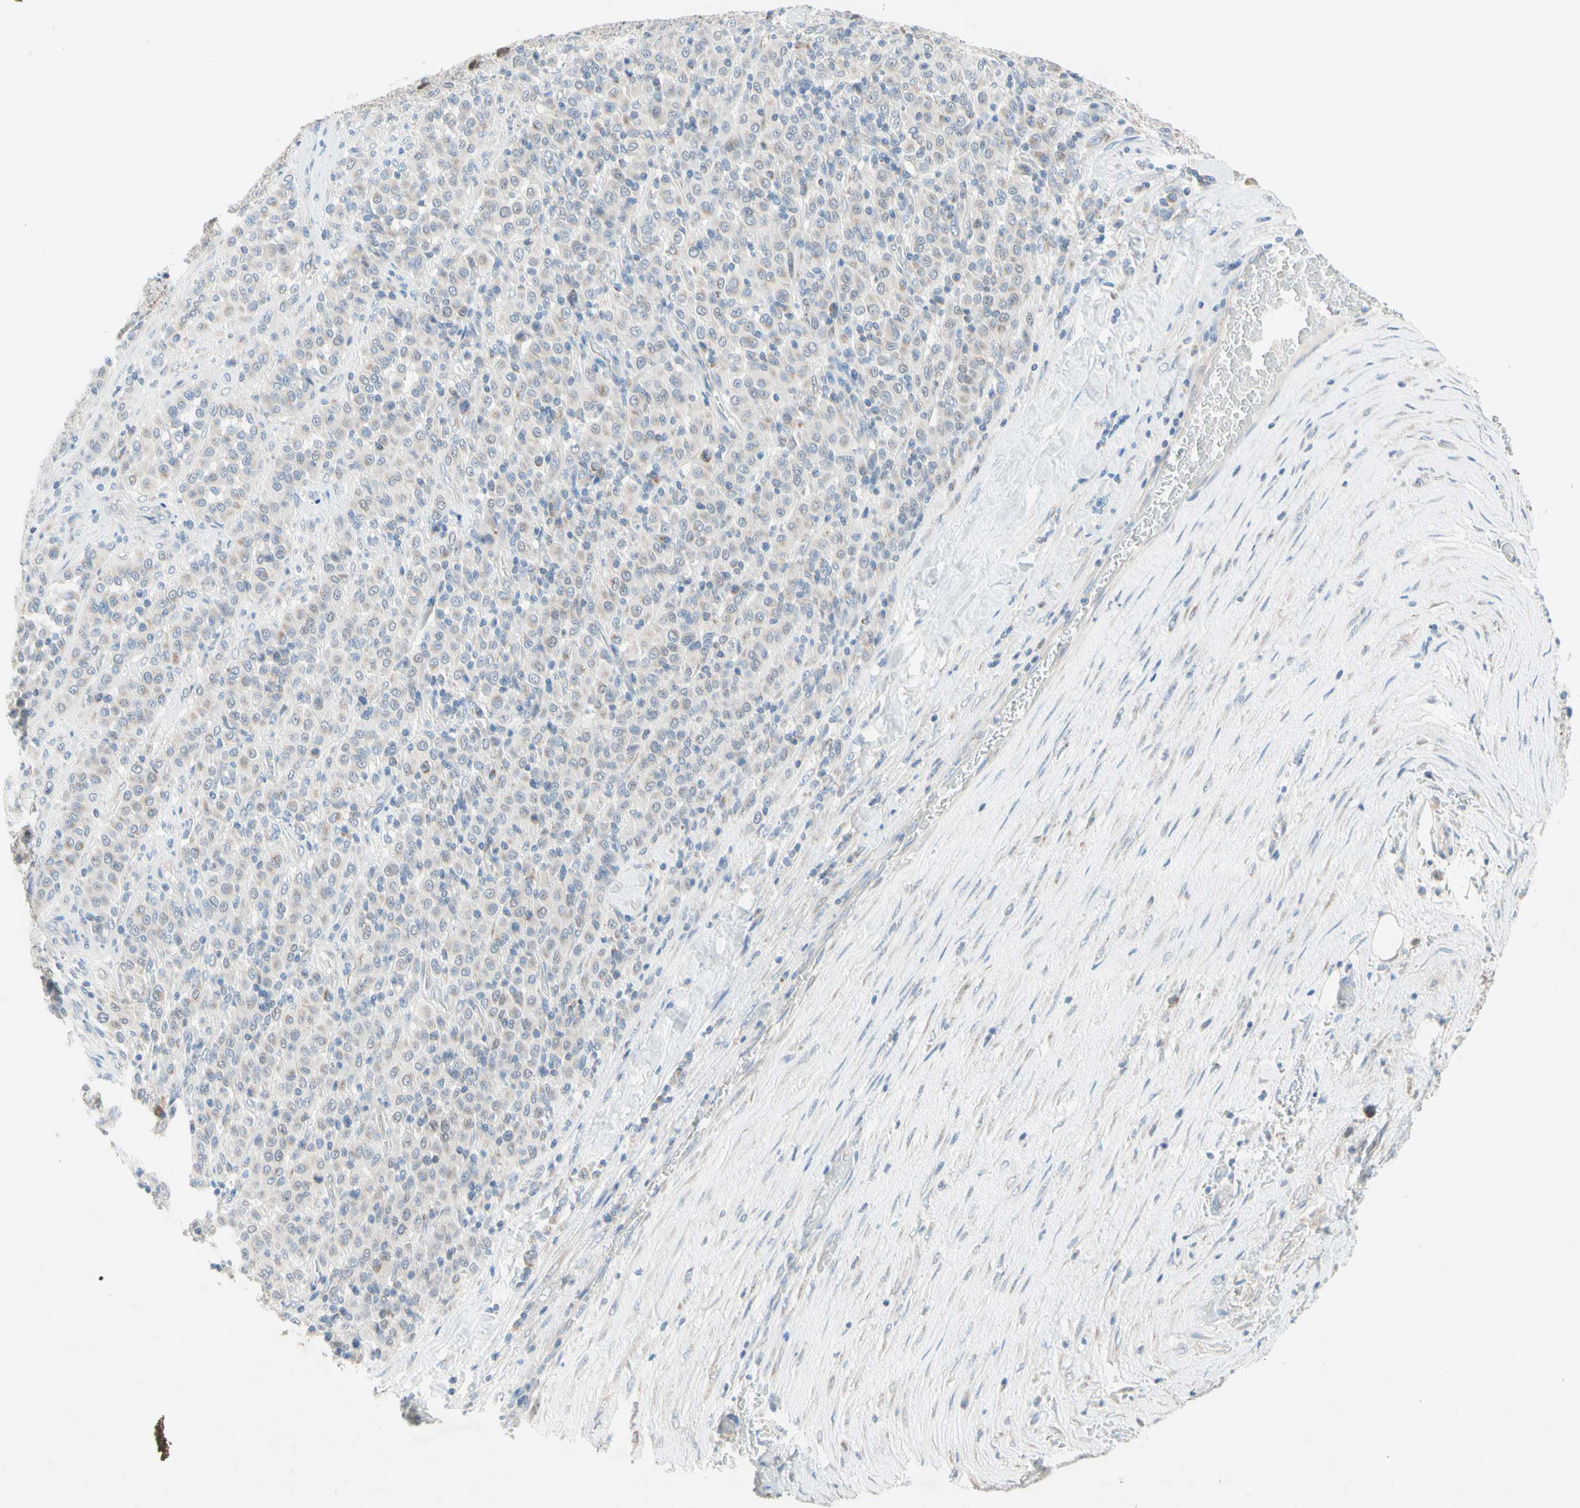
{"staining": {"intensity": "negative", "quantity": "none", "location": "none"}, "tissue": "melanoma", "cell_type": "Tumor cells", "image_type": "cancer", "snomed": [{"axis": "morphology", "description": "Malignant melanoma, Metastatic site"}, {"axis": "topography", "description": "Pancreas"}], "caption": "Tumor cells are negative for protein expression in human melanoma. (DAB immunohistochemistry with hematoxylin counter stain).", "gene": "MFF", "patient": {"sex": "female", "age": 30}}